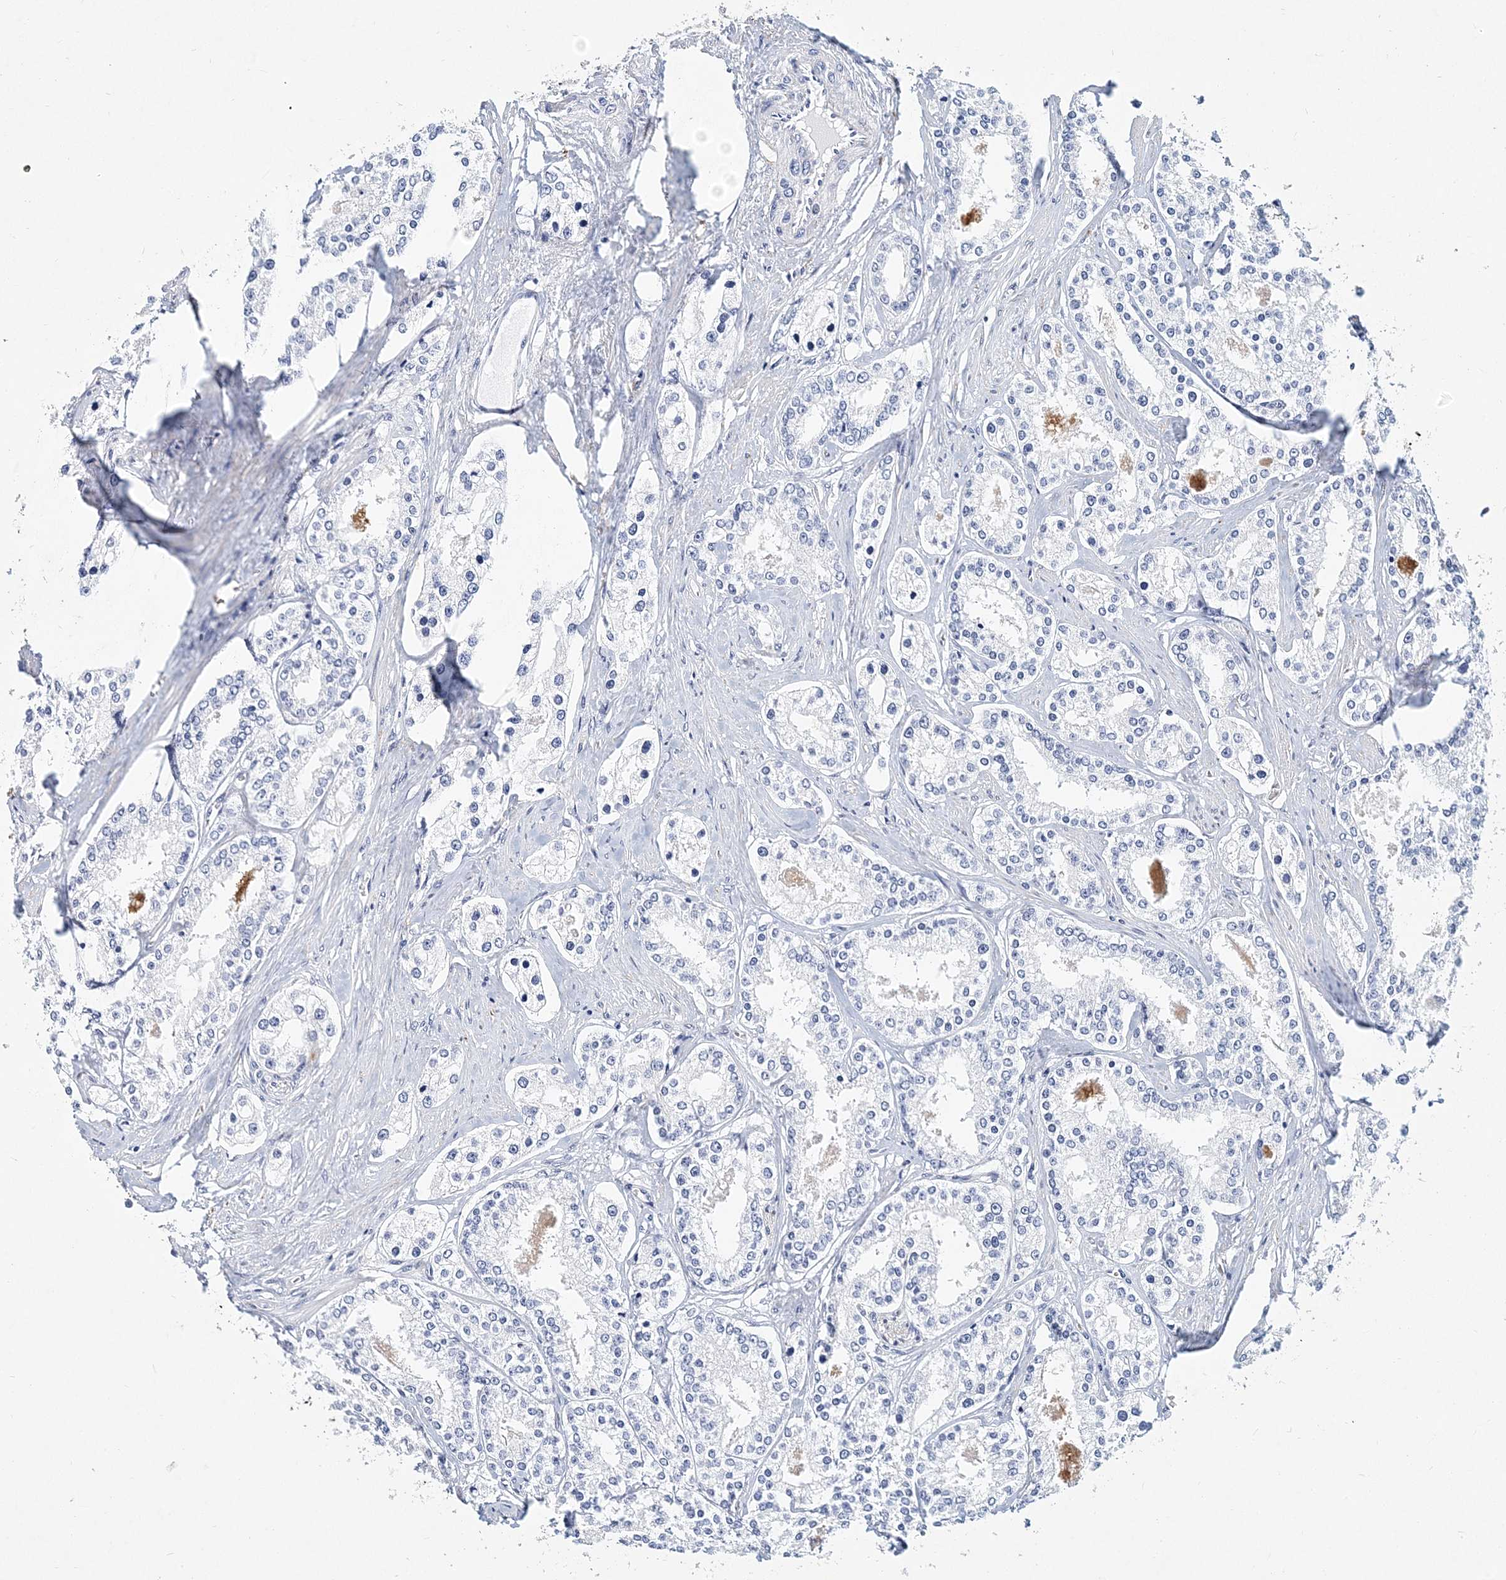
{"staining": {"intensity": "negative", "quantity": "none", "location": "none"}, "tissue": "prostate cancer", "cell_type": "Tumor cells", "image_type": "cancer", "snomed": [{"axis": "morphology", "description": "Normal tissue, NOS"}, {"axis": "morphology", "description": "Adenocarcinoma, High grade"}, {"axis": "topography", "description": "Prostate"}], "caption": "There is no significant expression in tumor cells of prostate cancer.", "gene": "ITGA2B", "patient": {"sex": "male", "age": 83}}